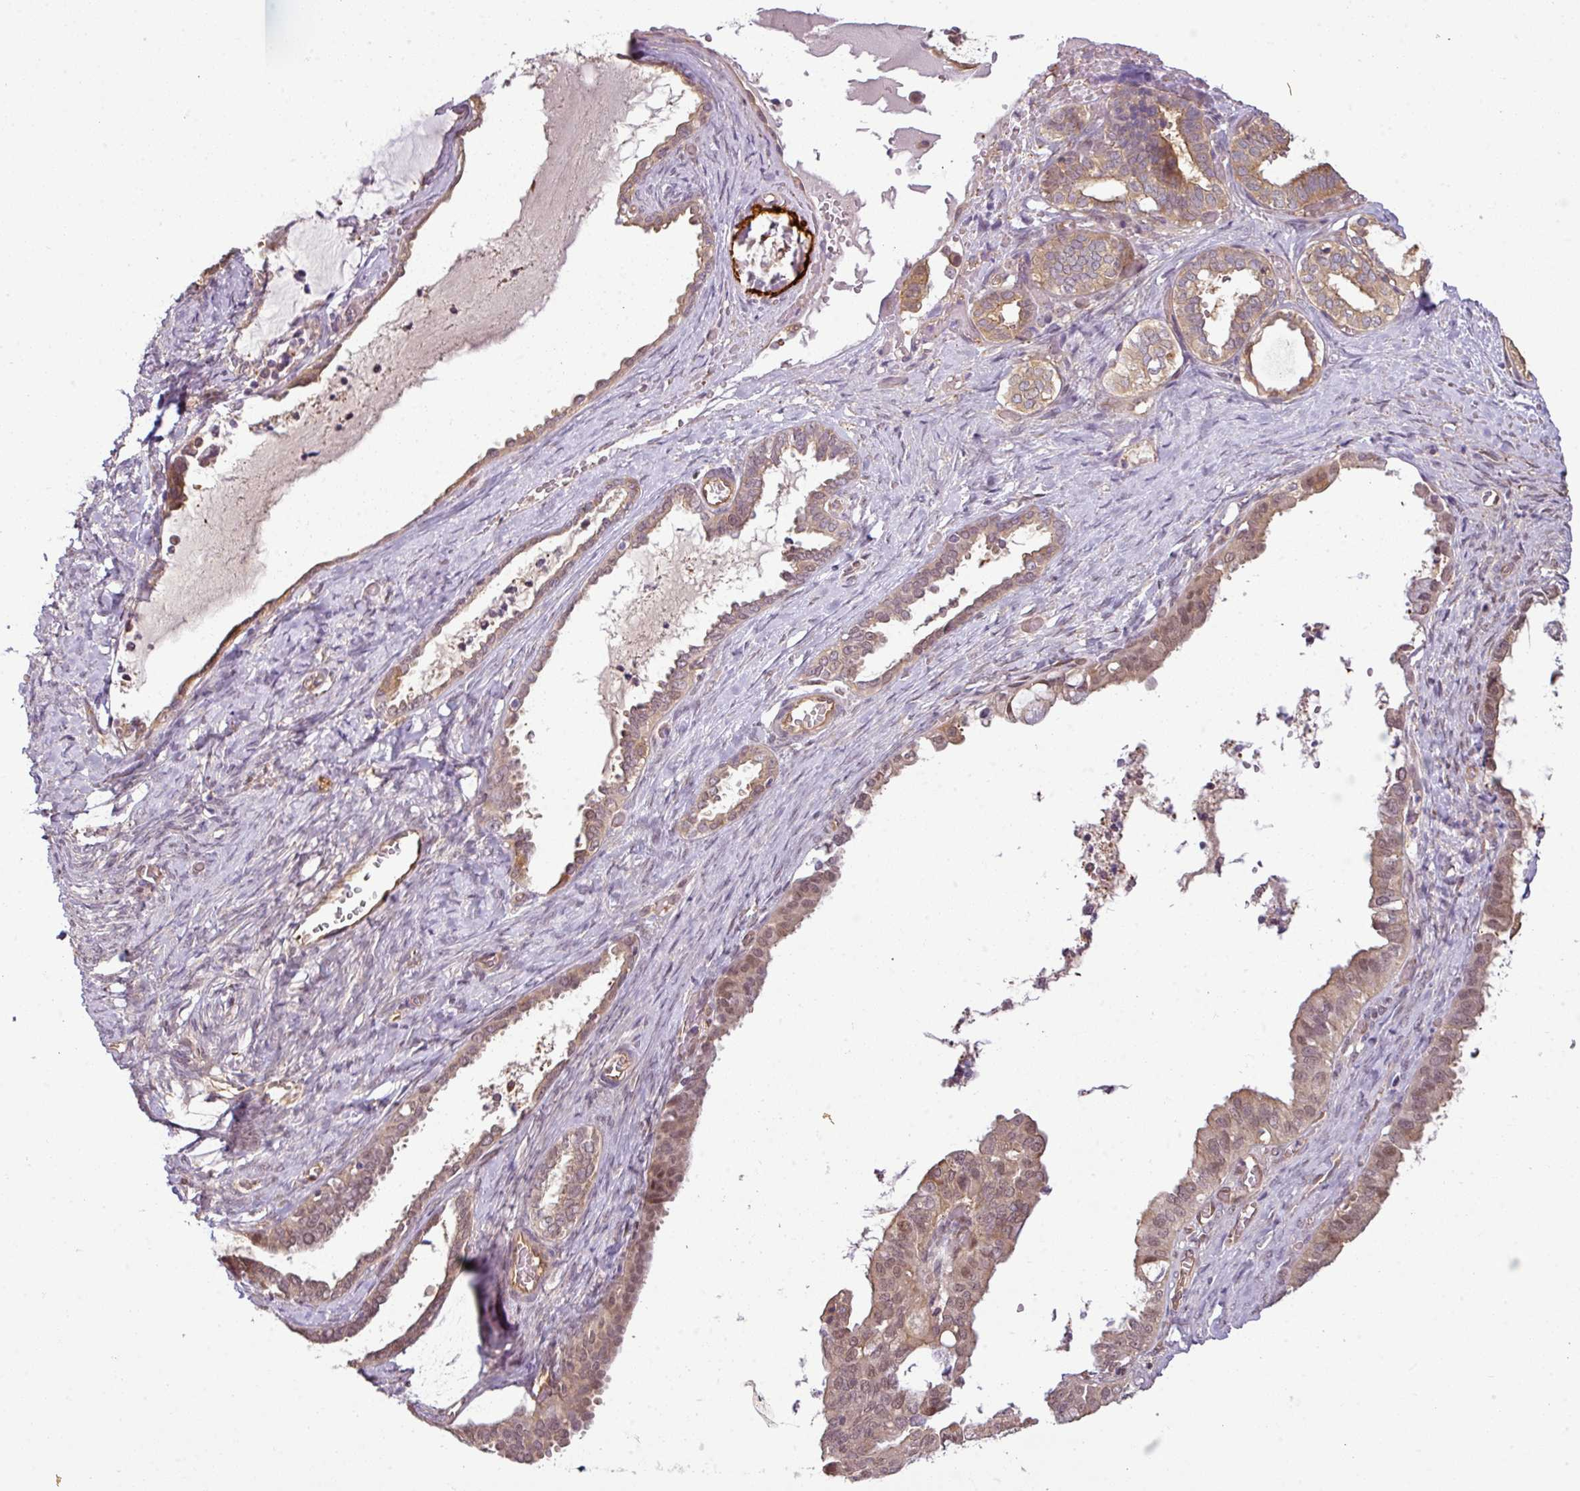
{"staining": {"intensity": "weak", "quantity": "25%-75%", "location": "cytoplasmic/membranous"}, "tissue": "ovarian cancer", "cell_type": "Tumor cells", "image_type": "cancer", "snomed": [{"axis": "morphology", "description": "Carcinoma, NOS"}, {"axis": "morphology", "description": "Carcinoma, endometroid"}, {"axis": "topography", "description": "Ovary"}], "caption": "About 25%-75% of tumor cells in ovarian cancer (endometroid carcinoma) display weak cytoplasmic/membranous protein staining as visualized by brown immunohistochemical staining.", "gene": "ANKRD18A", "patient": {"sex": "female", "age": 50}}